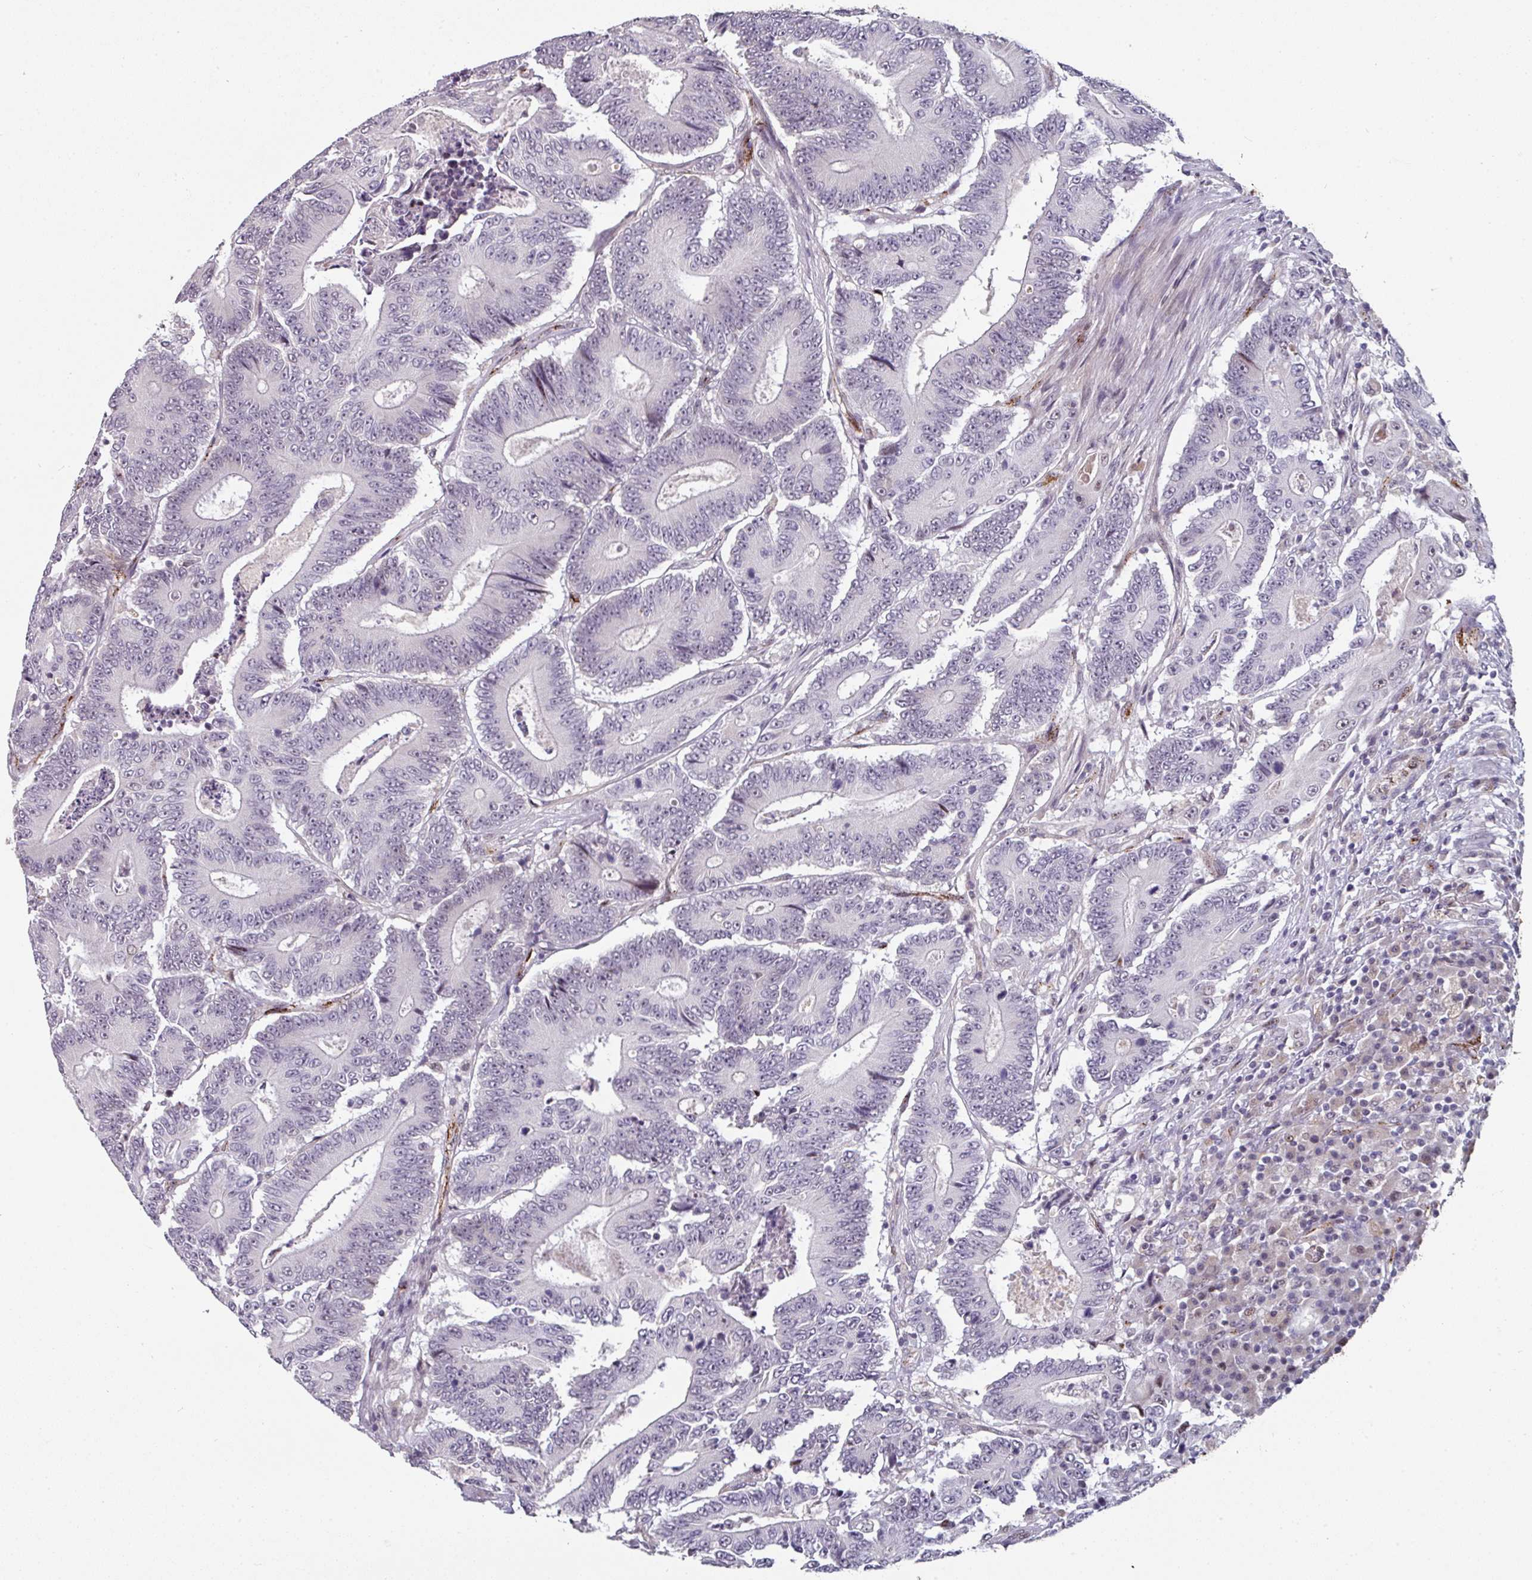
{"staining": {"intensity": "negative", "quantity": "none", "location": "none"}, "tissue": "colorectal cancer", "cell_type": "Tumor cells", "image_type": "cancer", "snomed": [{"axis": "morphology", "description": "Adenocarcinoma, NOS"}, {"axis": "topography", "description": "Colon"}], "caption": "The histopathology image reveals no significant staining in tumor cells of colorectal cancer. (IHC, brightfield microscopy, high magnification).", "gene": "SIDT2", "patient": {"sex": "male", "age": 83}}